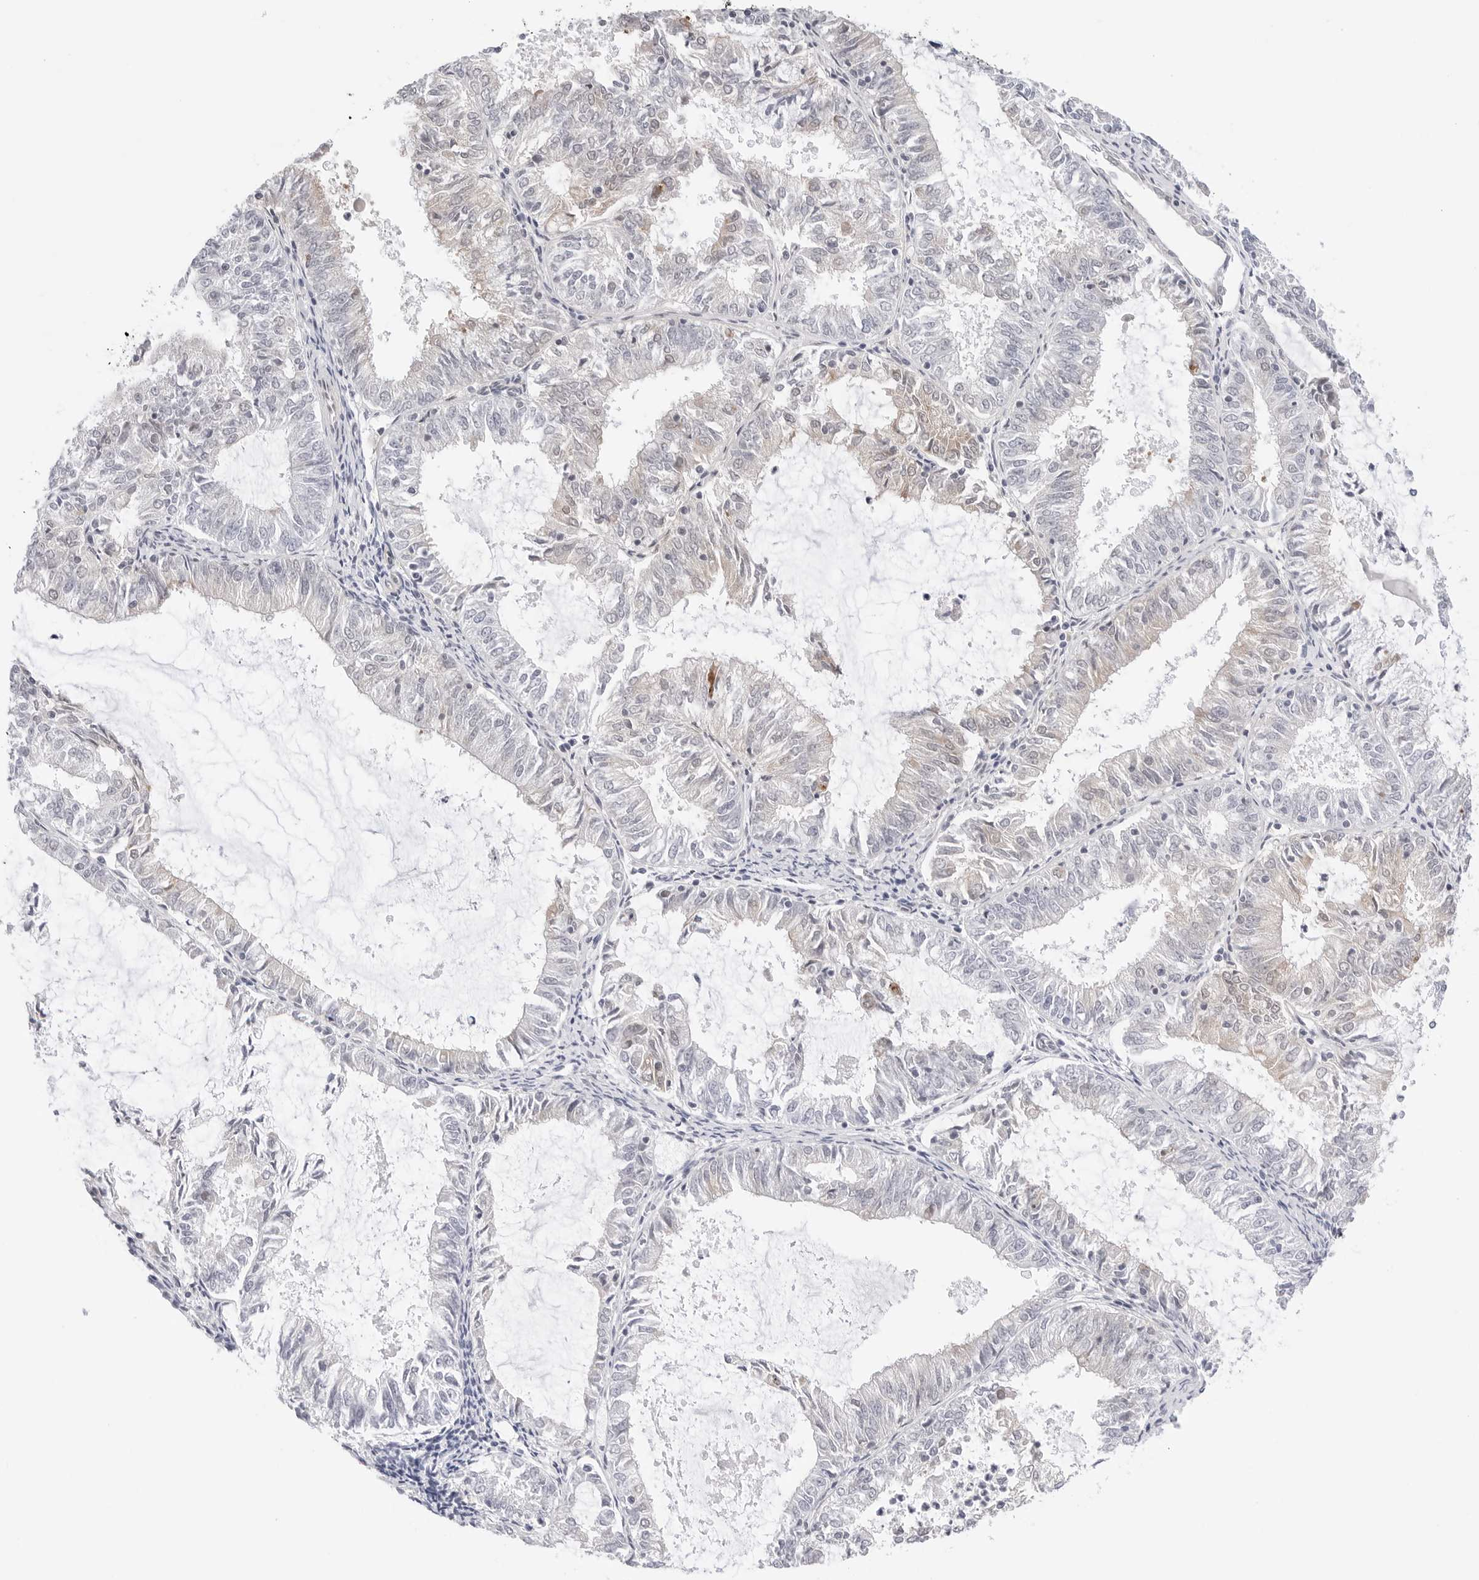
{"staining": {"intensity": "weak", "quantity": "<25%", "location": "cytoplasmic/membranous"}, "tissue": "endometrial cancer", "cell_type": "Tumor cells", "image_type": "cancer", "snomed": [{"axis": "morphology", "description": "Adenocarcinoma, NOS"}, {"axis": "topography", "description": "Endometrium"}], "caption": "The image displays no staining of tumor cells in adenocarcinoma (endometrial).", "gene": "C1orf162", "patient": {"sex": "female", "age": 57}}